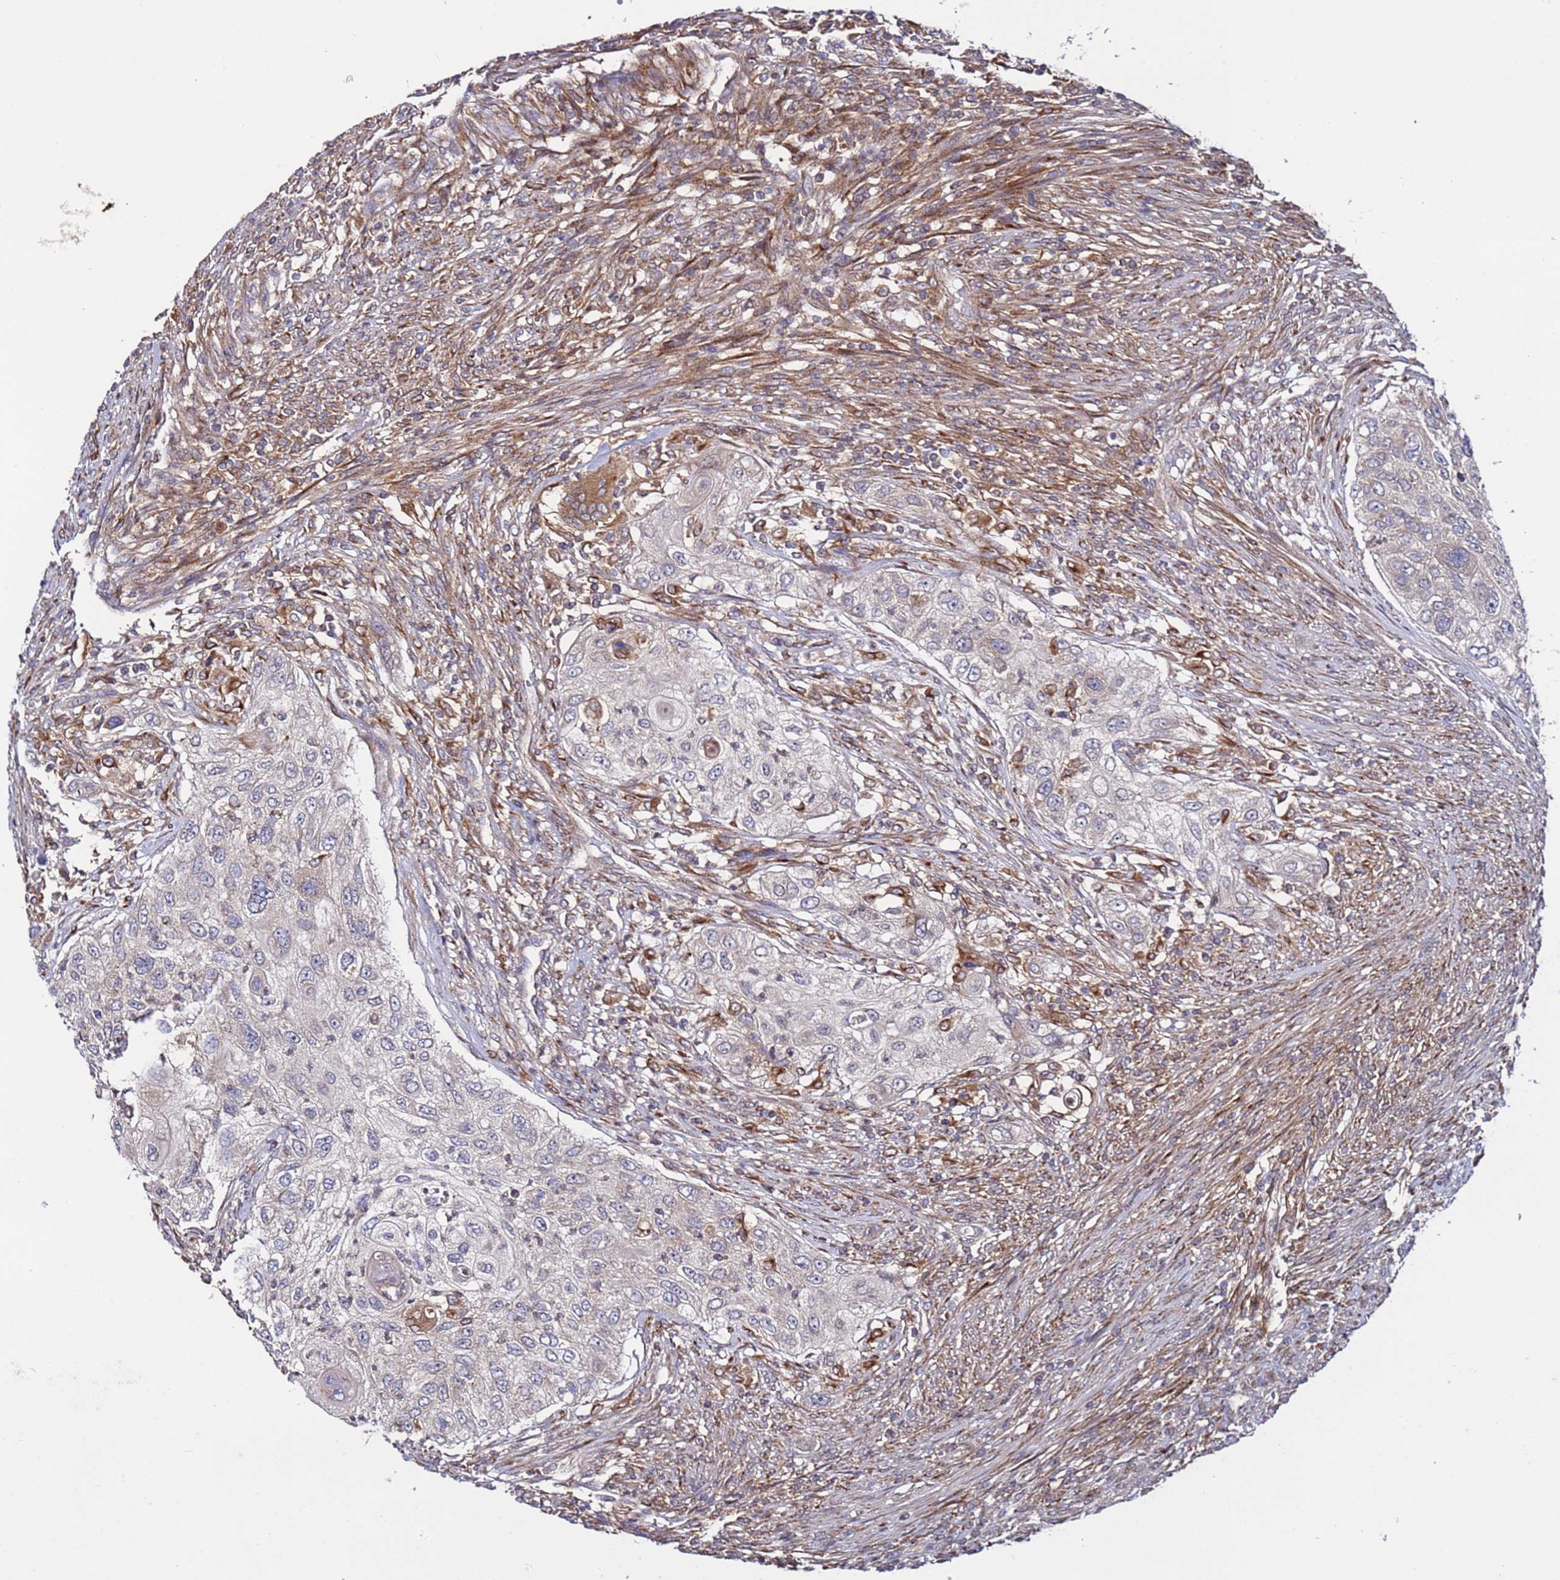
{"staining": {"intensity": "weak", "quantity": "<25%", "location": "cytoplasmic/membranous"}, "tissue": "urothelial cancer", "cell_type": "Tumor cells", "image_type": "cancer", "snomed": [{"axis": "morphology", "description": "Urothelial carcinoma, High grade"}, {"axis": "topography", "description": "Urinary bladder"}], "caption": "This is a micrograph of immunohistochemistry (IHC) staining of urothelial carcinoma (high-grade), which shows no staining in tumor cells.", "gene": "TMEM176B", "patient": {"sex": "female", "age": 60}}